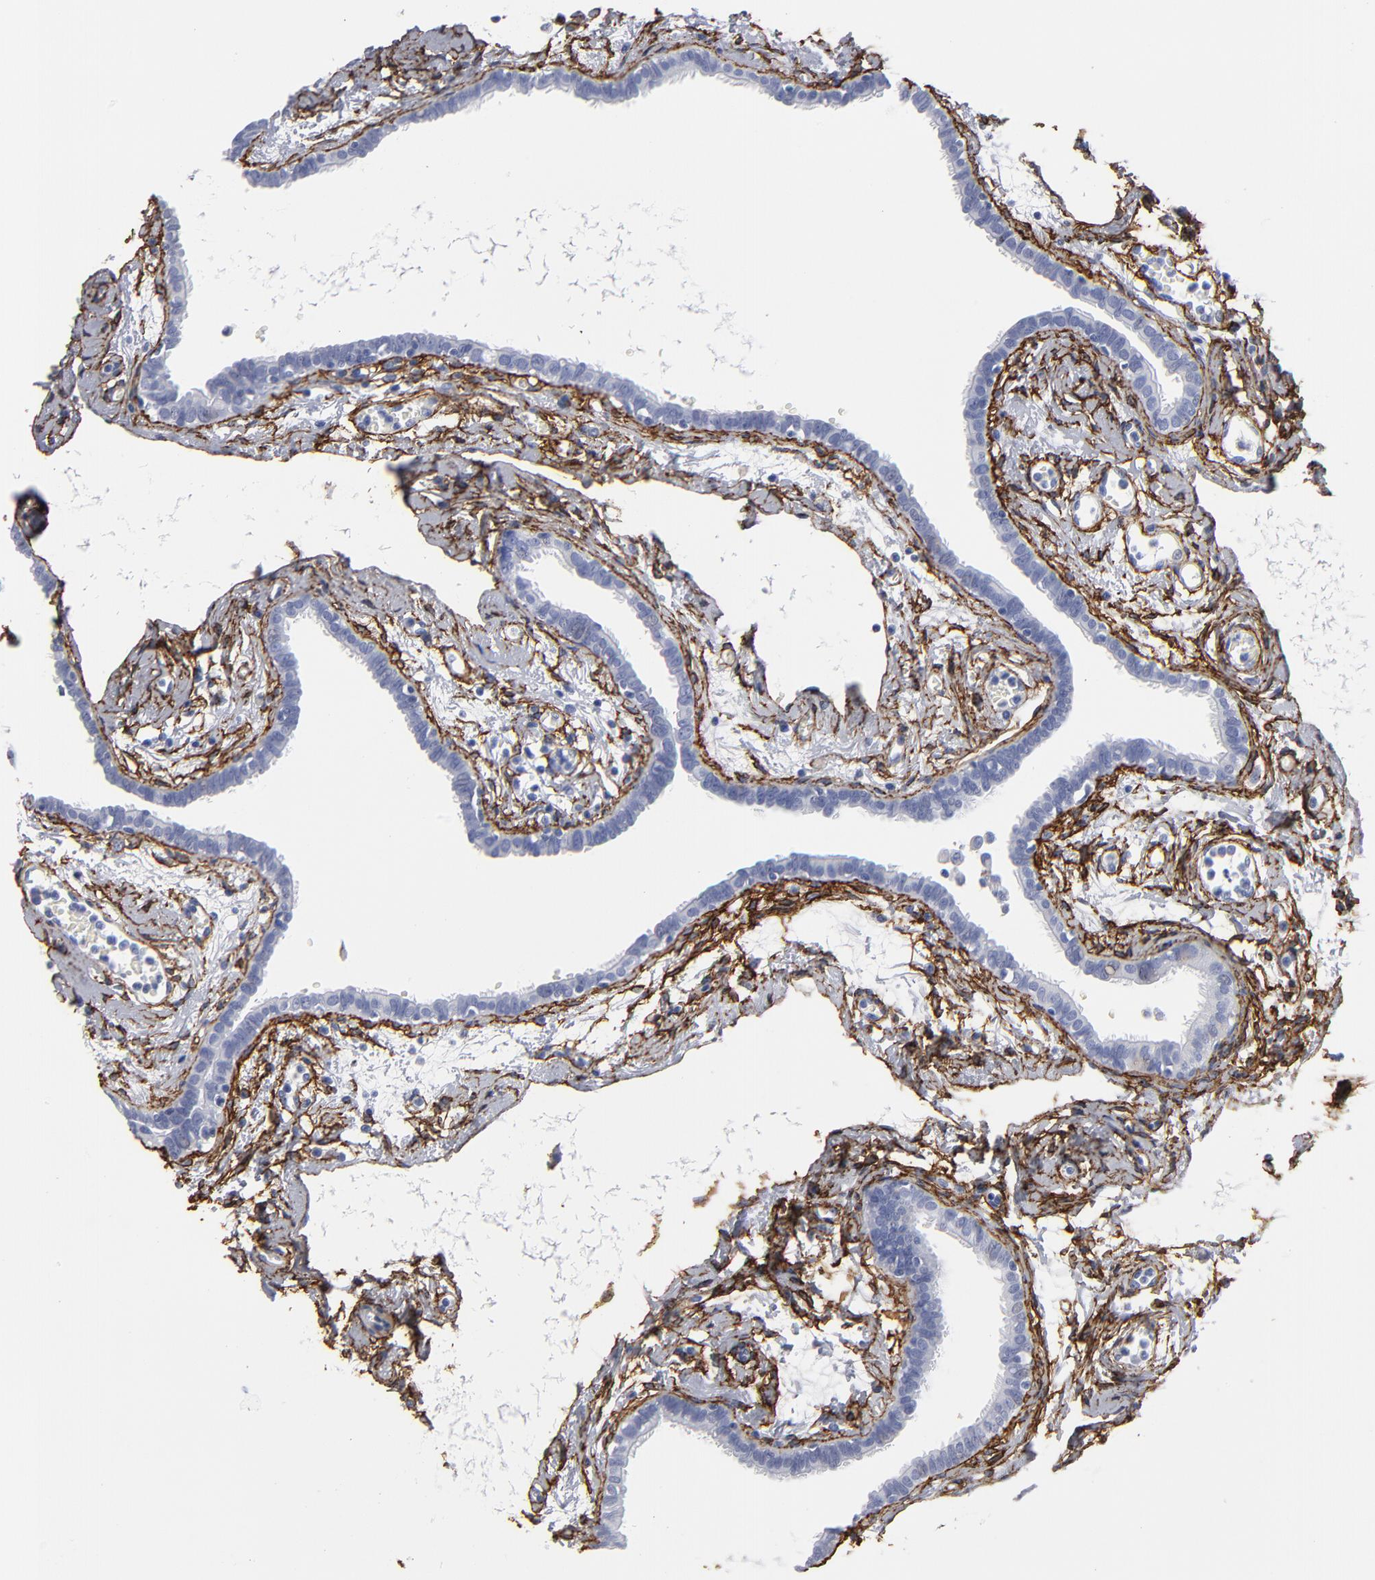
{"staining": {"intensity": "negative", "quantity": "none", "location": "none"}, "tissue": "fallopian tube", "cell_type": "Glandular cells", "image_type": "normal", "snomed": [{"axis": "morphology", "description": "Normal tissue, NOS"}, {"axis": "topography", "description": "Fallopian tube"}], "caption": "Photomicrograph shows no significant protein staining in glandular cells of normal fallopian tube. (Stains: DAB (3,3'-diaminobenzidine) IHC with hematoxylin counter stain, Microscopy: brightfield microscopy at high magnification).", "gene": "EMILIN1", "patient": {"sex": "female", "age": 54}}